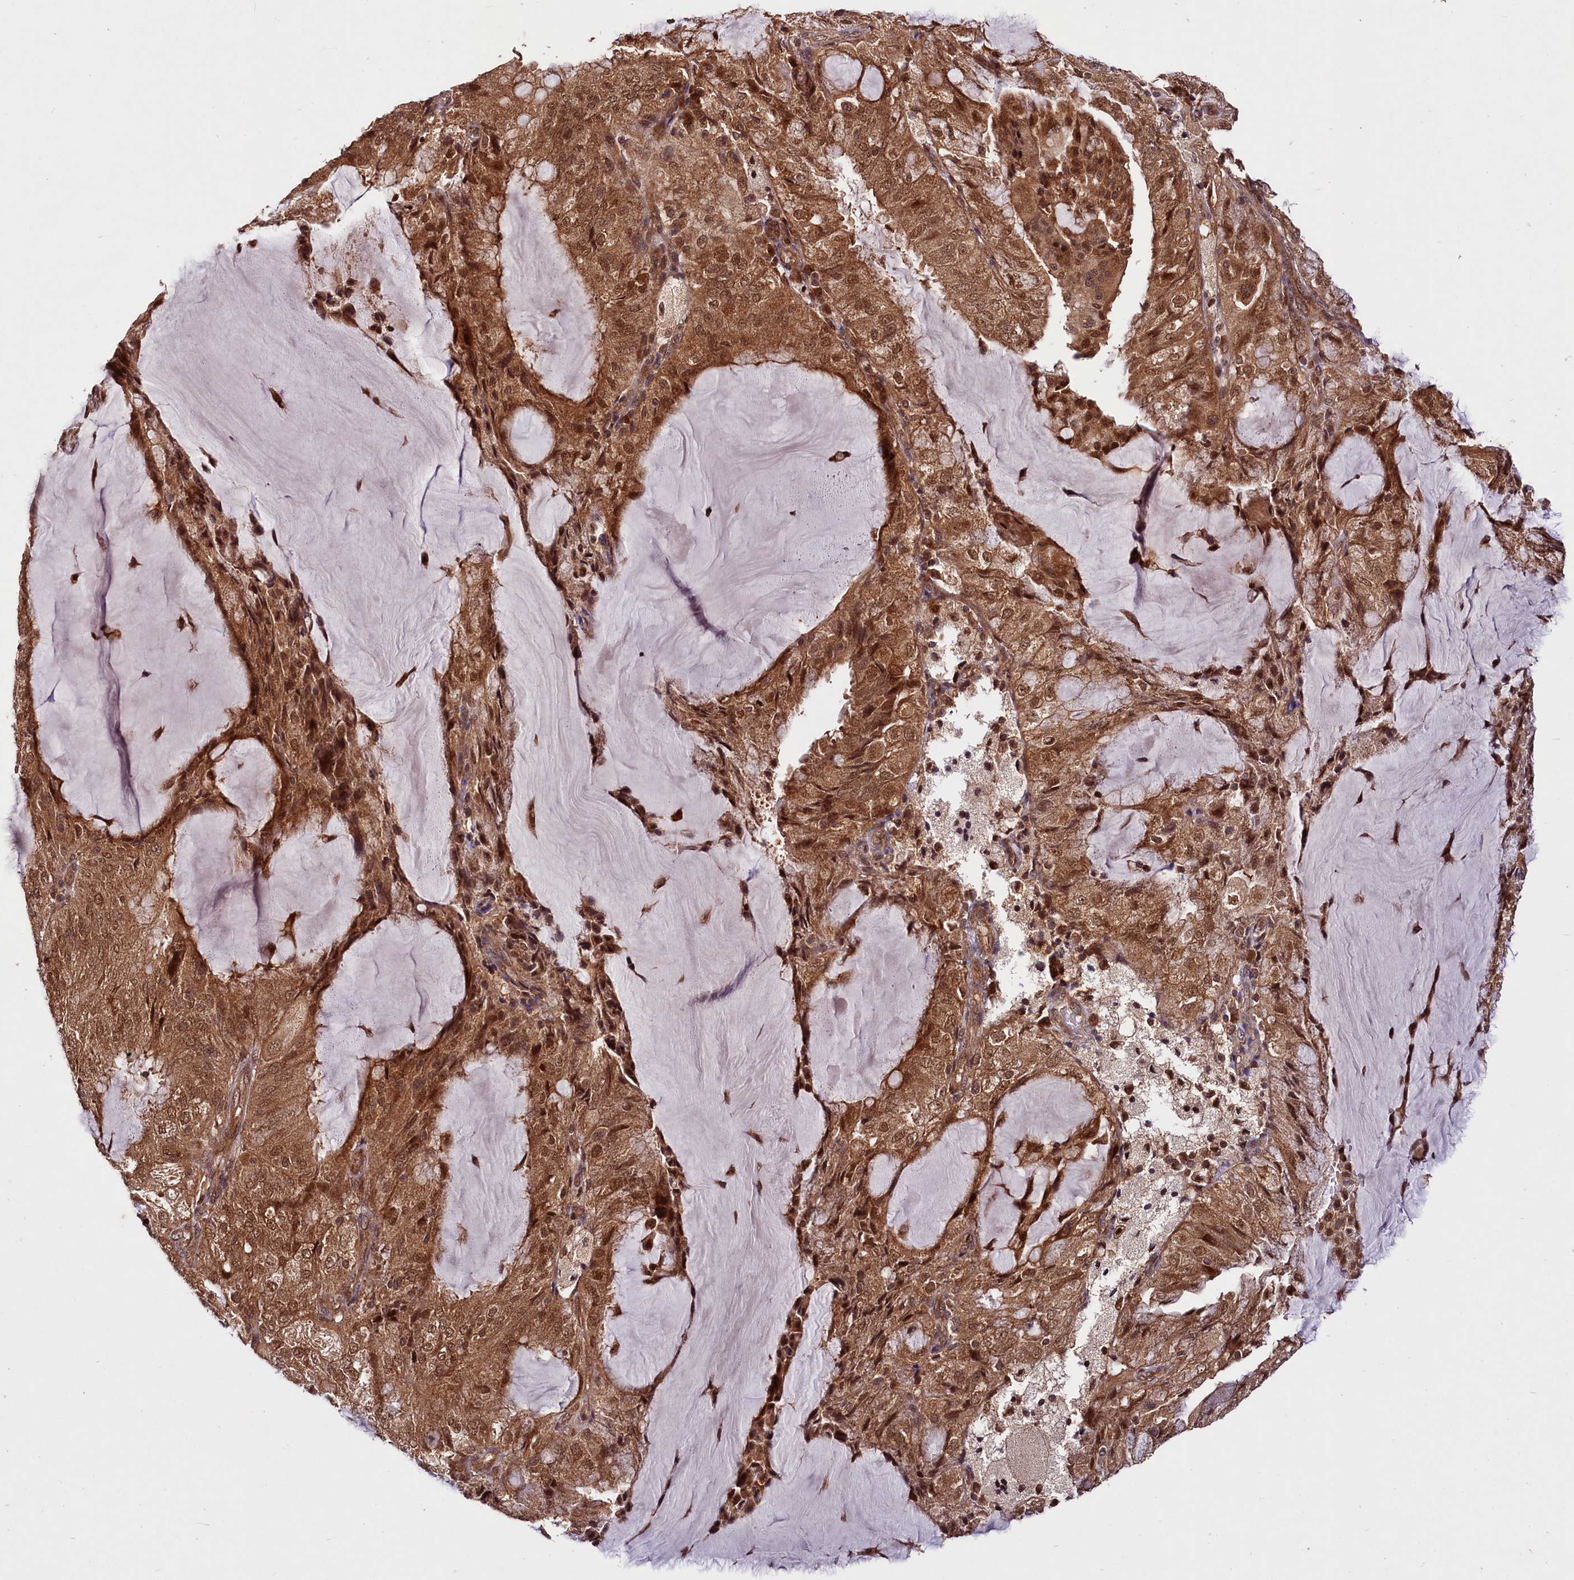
{"staining": {"intensity": "strong", "quantity": ">75%", "location": "cytoplasmic/membranous,nuclear"}, "tissue": "endometrial cancer", "cell_type": "Tumor cells", "image_type": "cancer", "snomed": [{"axis": "morphology", "description": "Adenocarcinoma, NOS"}, {"axis": "topography", "description": "Endometrium"}], "caption": "Immunohistochemistry histopathology image of neoplastic tissue: human endometrial cancer stained using immunohistochemistry (IHC) reveals high levels of strong protein expression localized specifically in the cytoplasmic/membranous and nuclear of tumor cells, appearing as a cytoplasmic/membranous and nuclear brown color.", "gene": "UBE3A", "patient": {"sex": "female", "age": 81}}